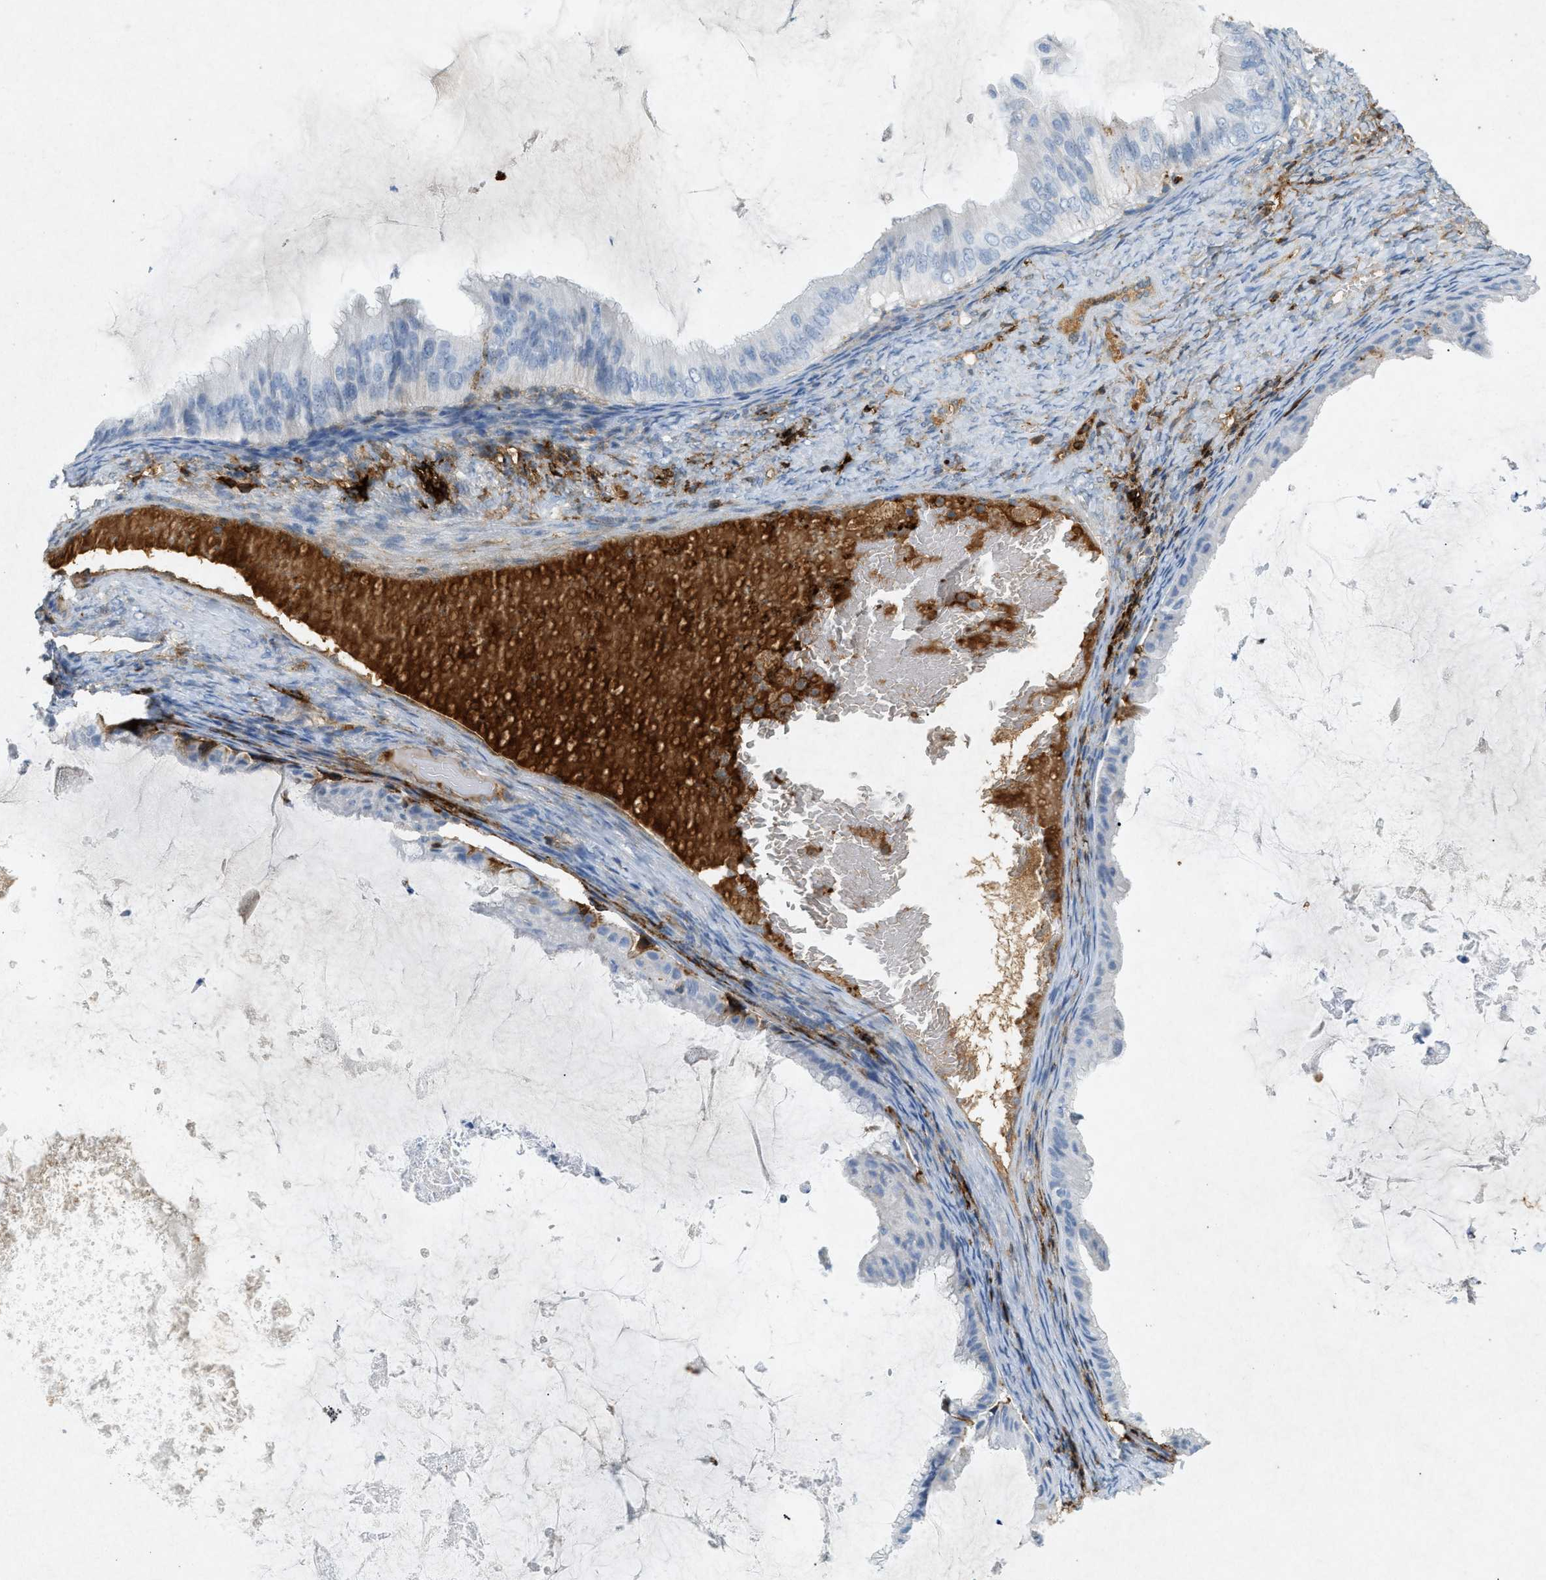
{"staining": {"intensity": "negative", "quantity": "none", "location": "none"}, "tissue": "ovarian cancer", "cell_type": "Tumor cells", "image_type": "cancer", "snomed": [{"axis": "morphology", "description": "Cystadenocarcinoma, mucinous, NOS"}, {"axis": "topography", "description": "Ovary"}], "caption": "Tumor cells are negative for brown protein staining in mucinous cystadenocarcinoma (ovarian). The staining was performed using DAB to visualize the protein expression in brown, while the nuclei were stained in blue with hematoxylin (Magnification: 20x).", "gene": "F2", "patient": {"sex": "female", "age": 61}}